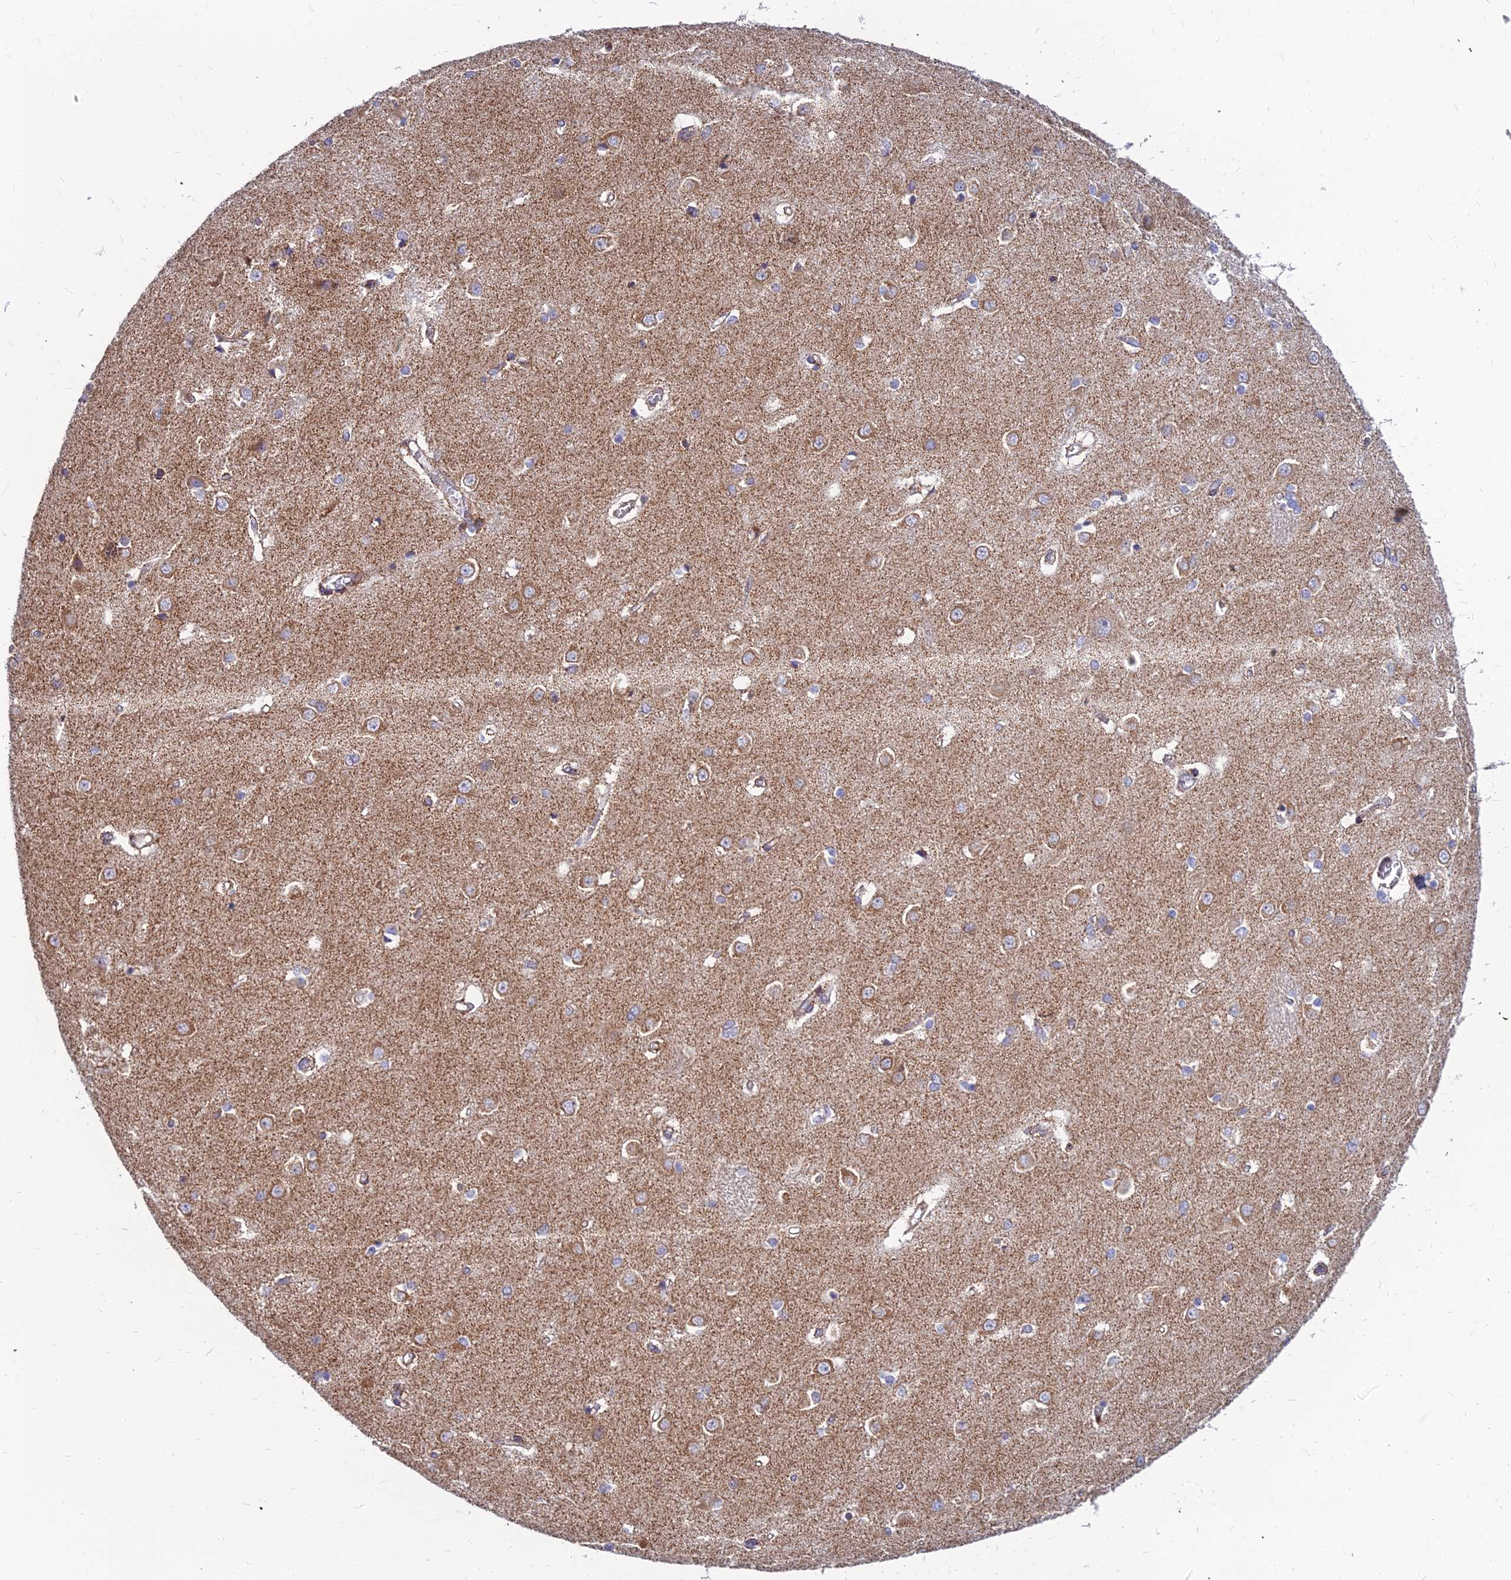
{"staining": {"intensity": "weak", "quantity": "<25%", "location": "cytoplasmic/membranous"}, "tissue": "caudate", "cell_type": "Glial cells", "image_type": "normal", "snomed": [{"axis": "morphology", "description": "Normal tissue, NOS"}, {"axis": "topography", "description": "Lateral ventricle wall"}], "caption": "Immunohistochemistry image of normal caudate stained for a protein (brown), which reveals no positivity in glial cells.", "gene": "CCT6A", "patient": {"sex": "male", "age": 37}}